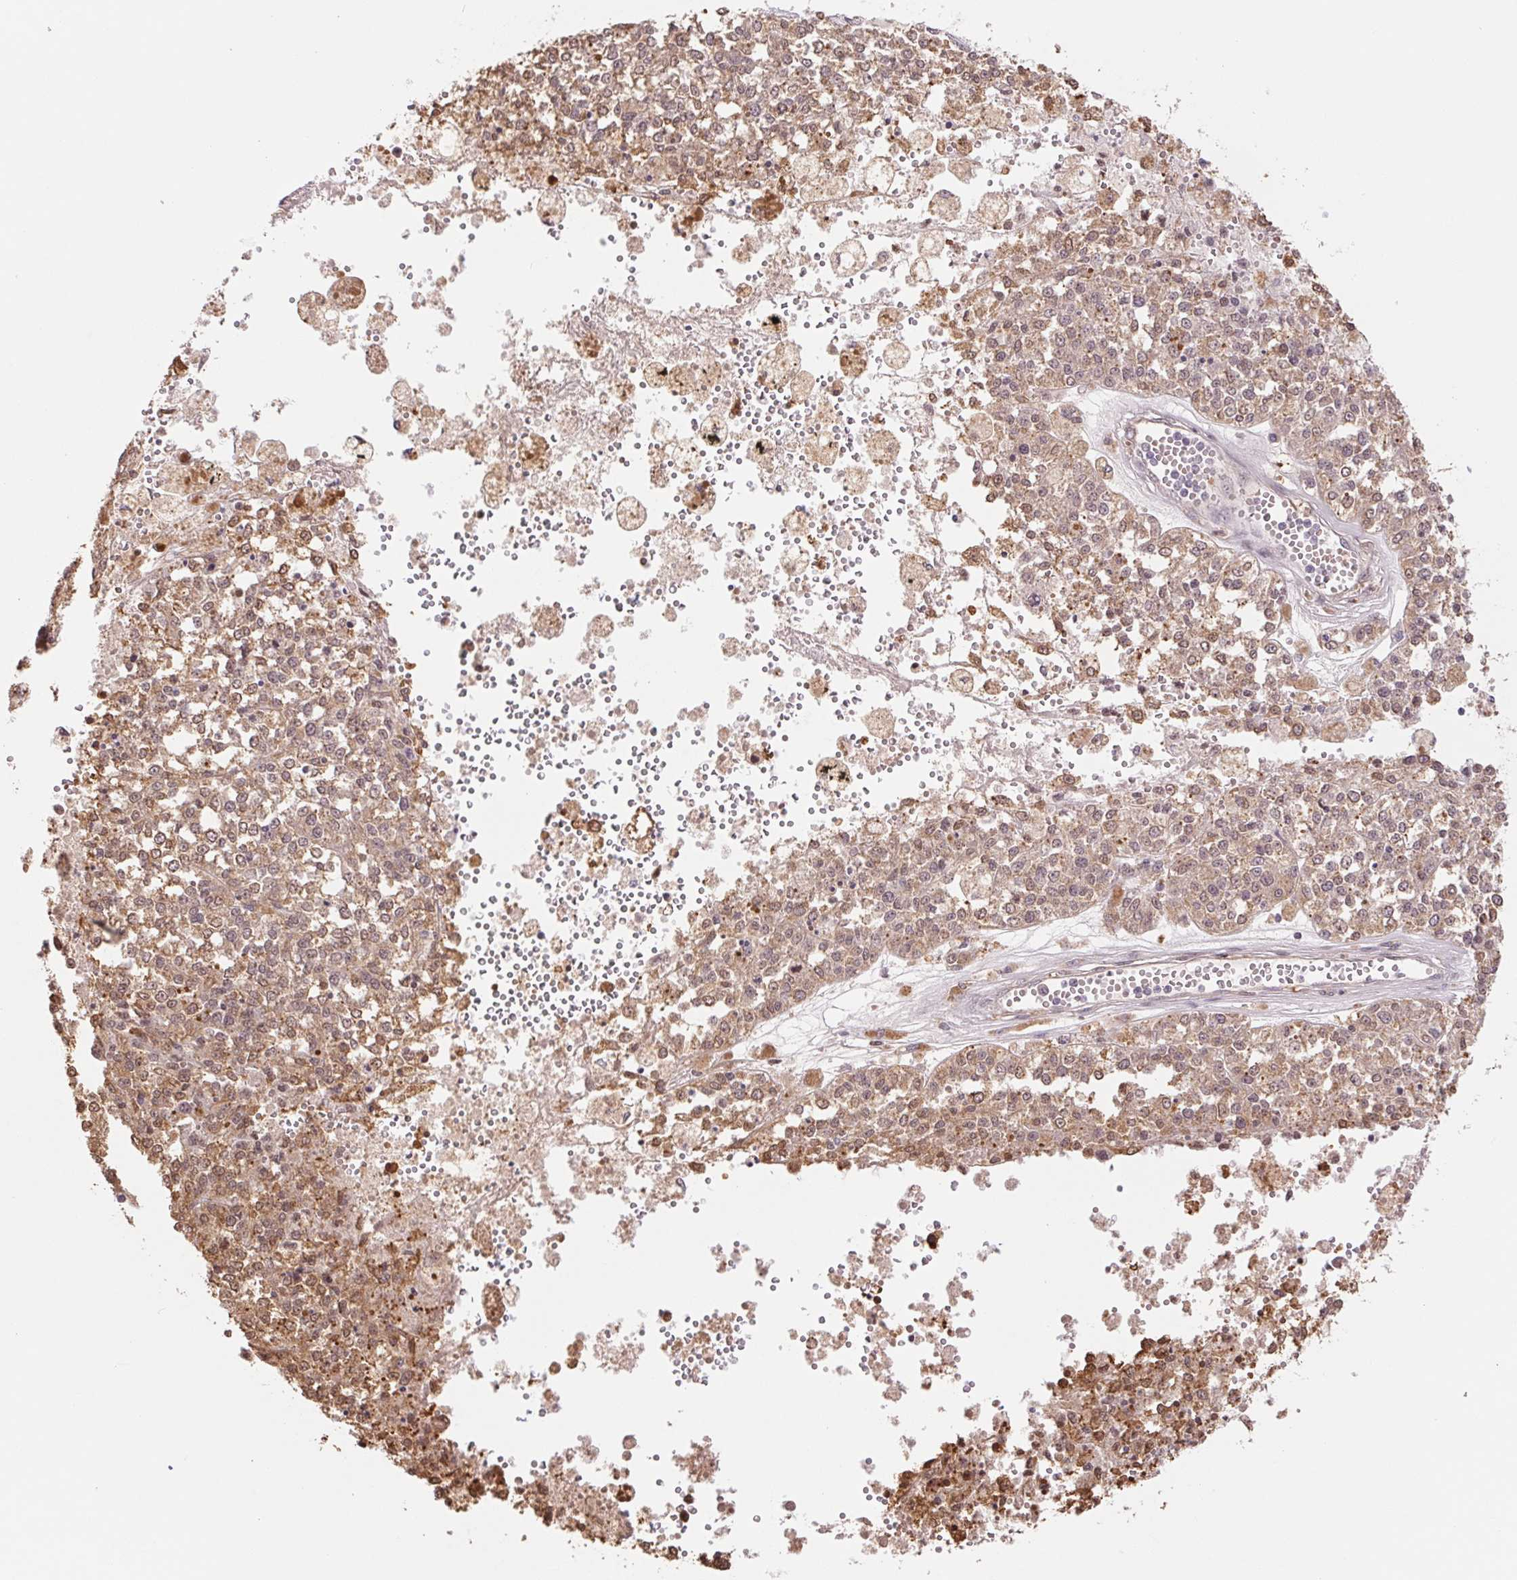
{"staining": {"intensity": "weak", "quantity": ">75%", "location": "cytoplasmic/membranous,nuclear"}, "tissue": "melanoma", "cell_type": "Tumor cells", "image_type": "cancer", "snomed": [{"axis": "morphology", "description": "Malignant melanoma, Metastatic site"}, {"axis": "topography", "description": "Lymph node"}], "caption": "Weak cytoplasmic/membranous and nuclear positivity for a protein is appreciated in approximately >75% of tumor cells of malignant melanoma (metastatic site) using IHC.", "gene": "CDC123", "patient": {"sex": "female", "age": 64}}